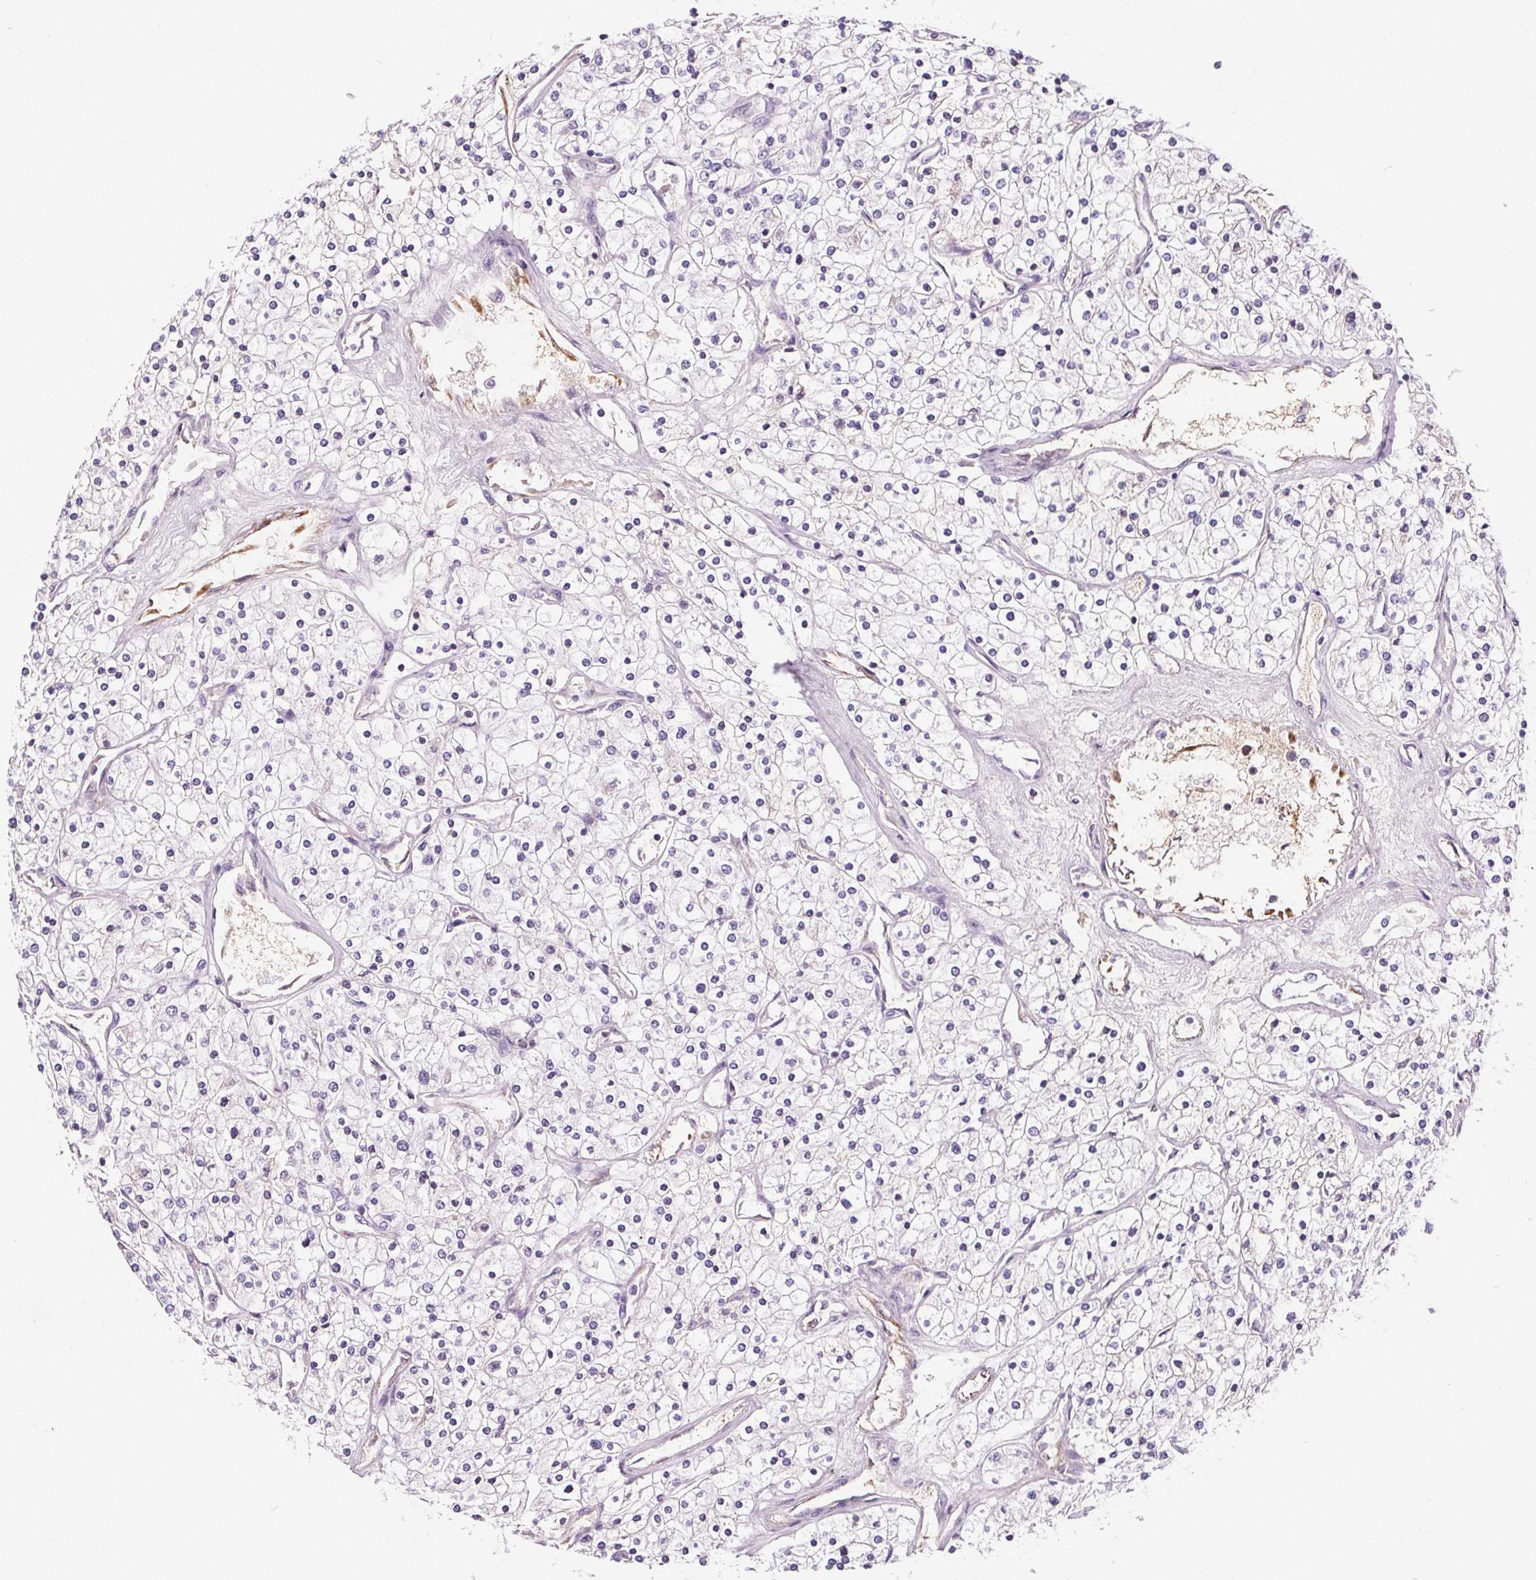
{"staining": {"intensity": "negative", "quantity": "none", "location": "none"}, "tissue": "renal cancer", "cell_type": "Tumor cells", "image_type": "cancer", "snomed": [{"axis": "morphology", "description": "Adenocarcinoma, NOS"}, {"axis": "topography", "description": "Kidney"}], "caption": "This is an immunohistochemistry (IHC) micrograph of renal cancer. There is no expression in tumor cells.", "gene": "CD5L", "patient": {"sex": "male", "age": 80}}